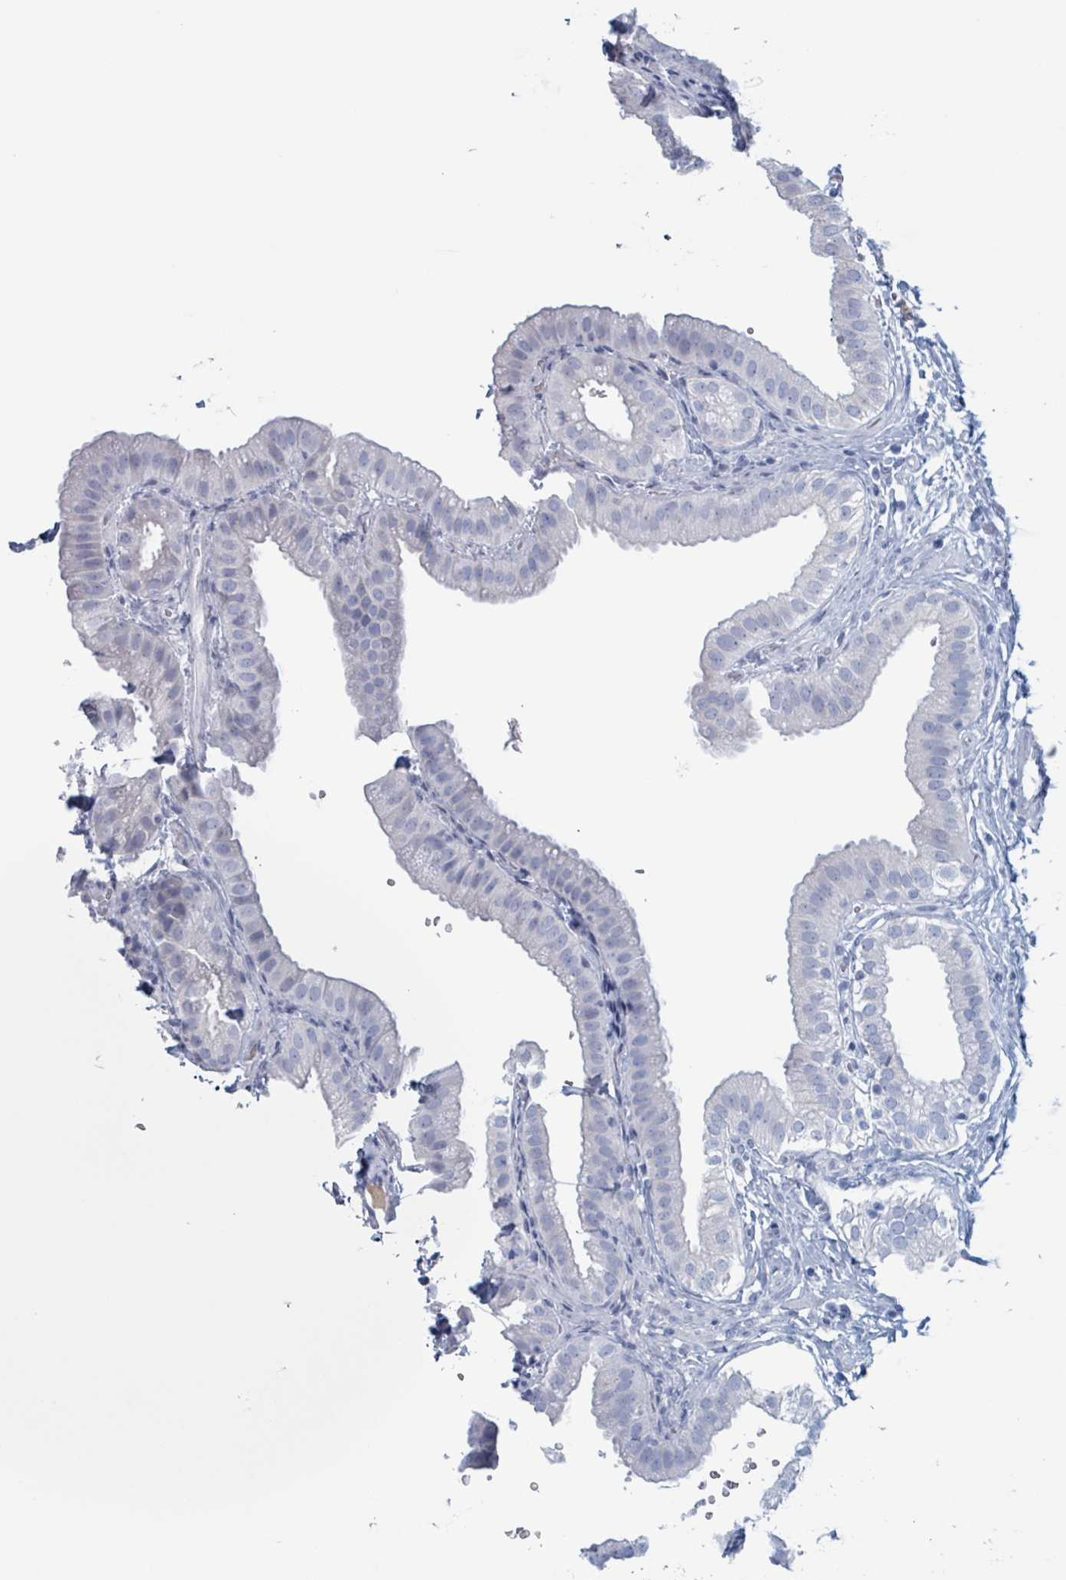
{"staining": {"intensity": "negative", "quantity": "none", "location": "none"}, "tissue": "gallbladder", "cell_type": "Glandular cells", "image_type": "normal", "snomed": [{"axis": "morphology", "description": "Normal tissue, NOS"}, {"axis": "topography", "description": "Gallbladder"}], "caption": "This is an immunohistochemistry photomicrograph of unremarkable gallbladder. There is no staining in glandular cells.", "gene": "KLK4", "patient": {"sex": "female", "age": 61}}